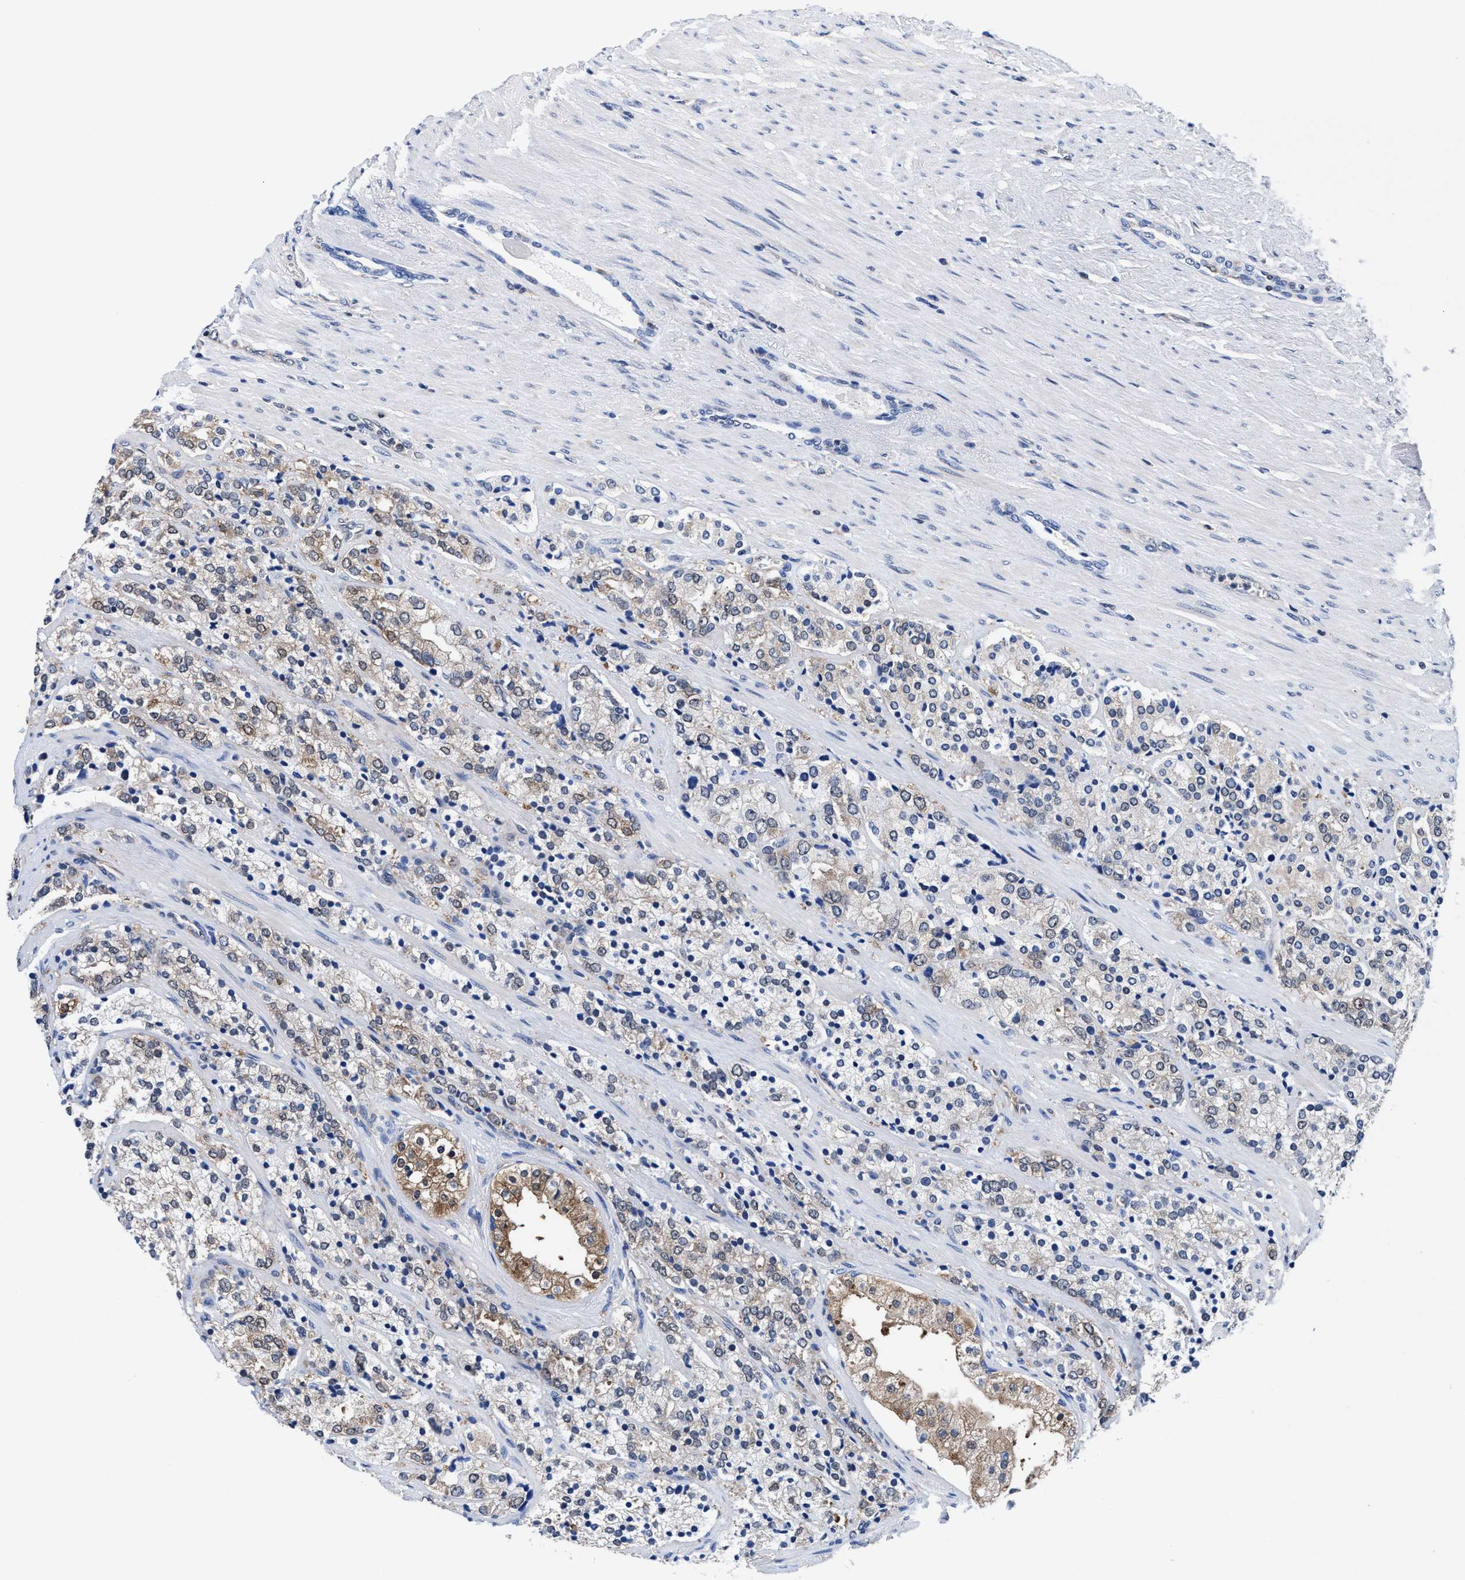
{"staining": {"intensity": "moderate", "quantity": "<25%", "location": "cytoplasmic/membranous"}, "tissue": "prostate cancer", "cell_type": "Tumor cells", "image_type": "cancer", "snomed": [{"axis": "morphology", "description": "Adenocarcinoma, High grade"}, {"axis": "topography", "description": "Prostate"}], "caption": "Immunohistochemistry (IHC) image of neoplastic tissue: prostate cancer (adenocarcinoma (high-grade)) stained using immunohistochemistry (IHC) reveals low levels of moderate protein expression localized specifically in the cytoplasmic/membranous of tumor cells, appearing as a cytoplasmic/membranous brown color.", "gene": "ACLY", "patient": {"sex": "male", "age": 71}}